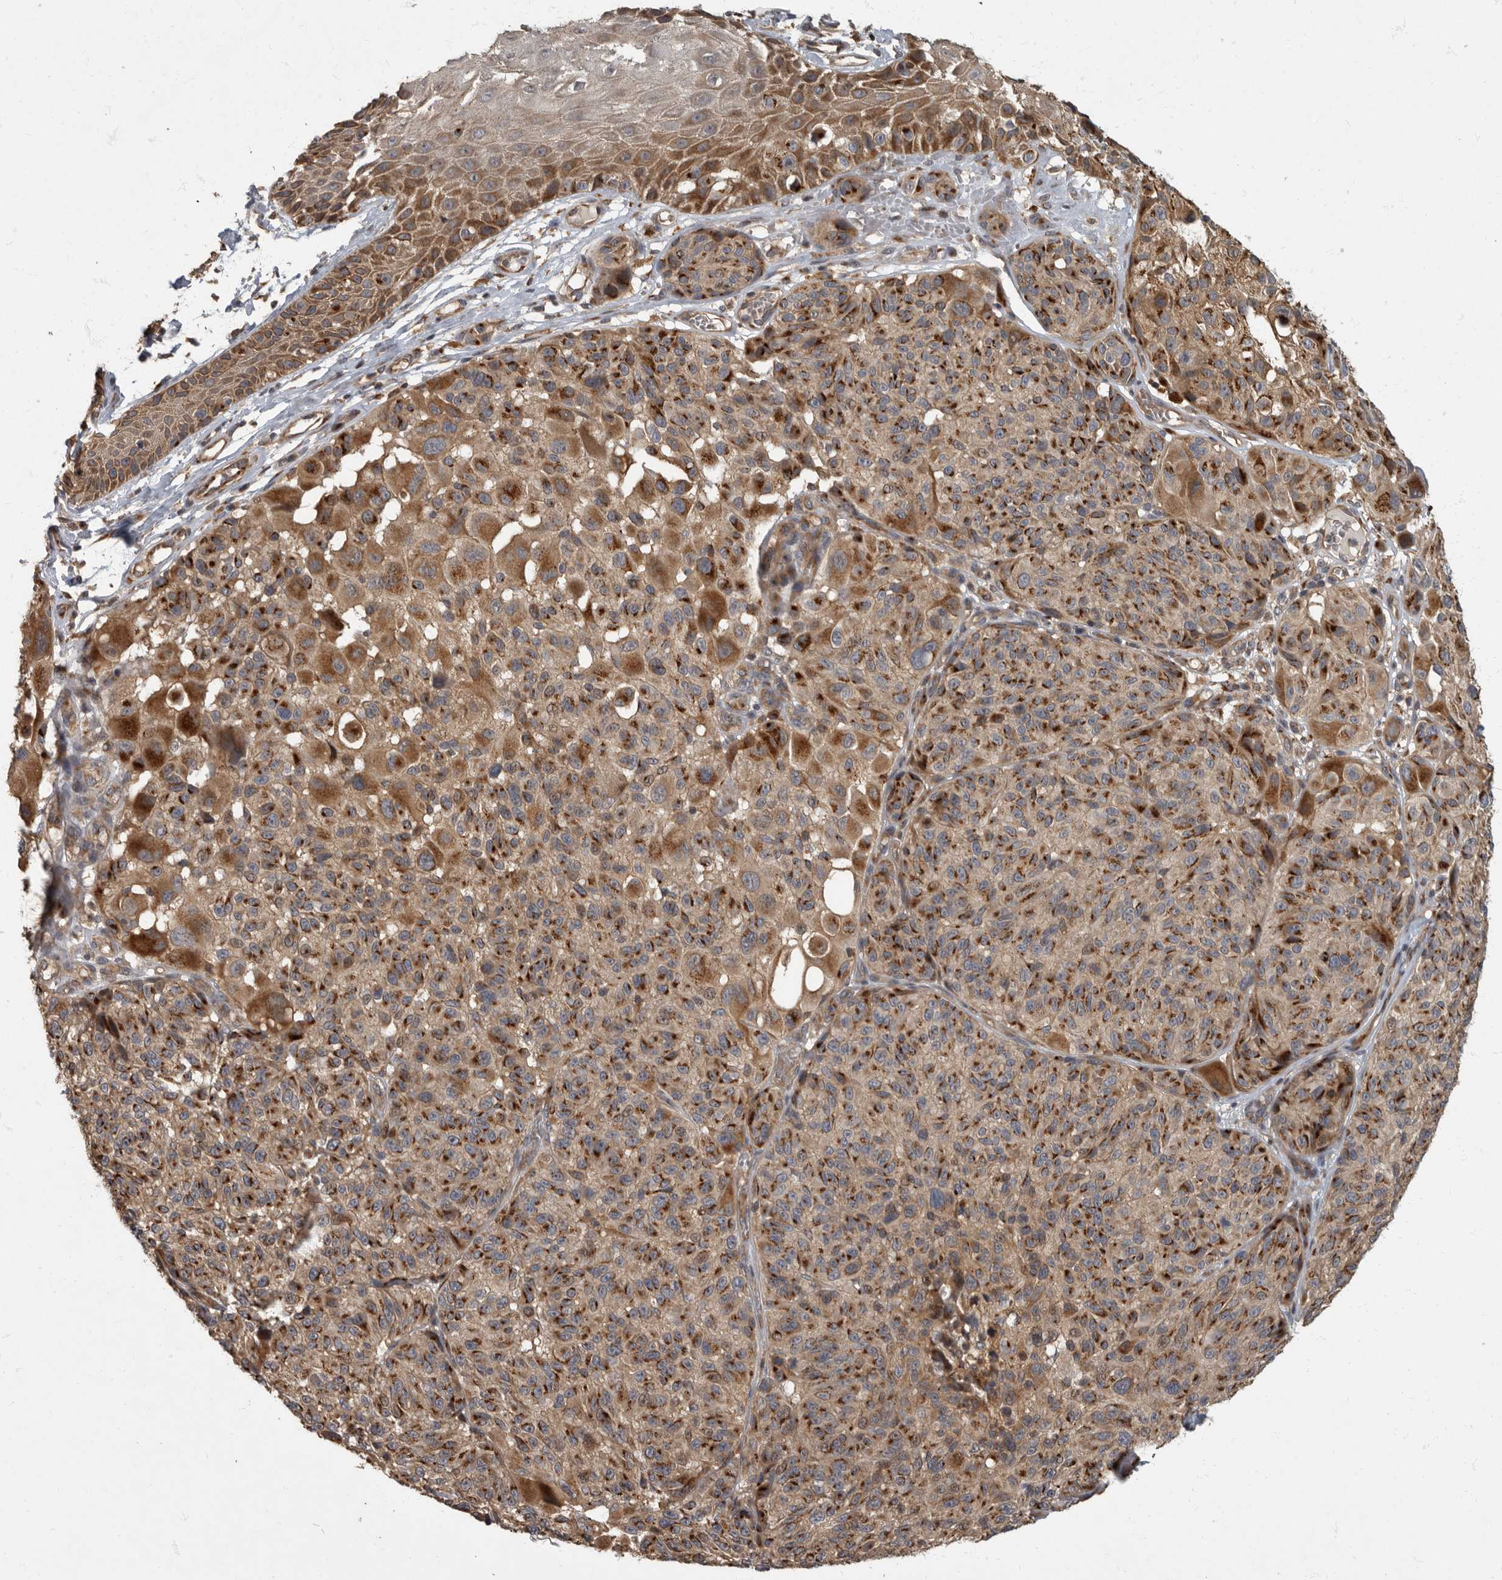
{"staining": {"intensity": "strong", "quantity": ">75%", "location": "cytoplasmic/membranous"}, "tissue": "melanoma", "cell_type": "Tumor cells", "image_type": "cancer", "snomed": [{"axis": "morphology", "description": "Malignant melanoma, NOS"}, {"axis": "topography", "description": "Skin"}], "caption": "The immunohistochemical stain shows strong cytoplasmic/membranous positivity in tumor cells of melanoma tissue. Using DAB (brown) and hematoxylin (blue) stains, captured at high magnification using brightfield microscopy.", "gene": "IQCK", "patient": {"sex": "male", "age": 83}}